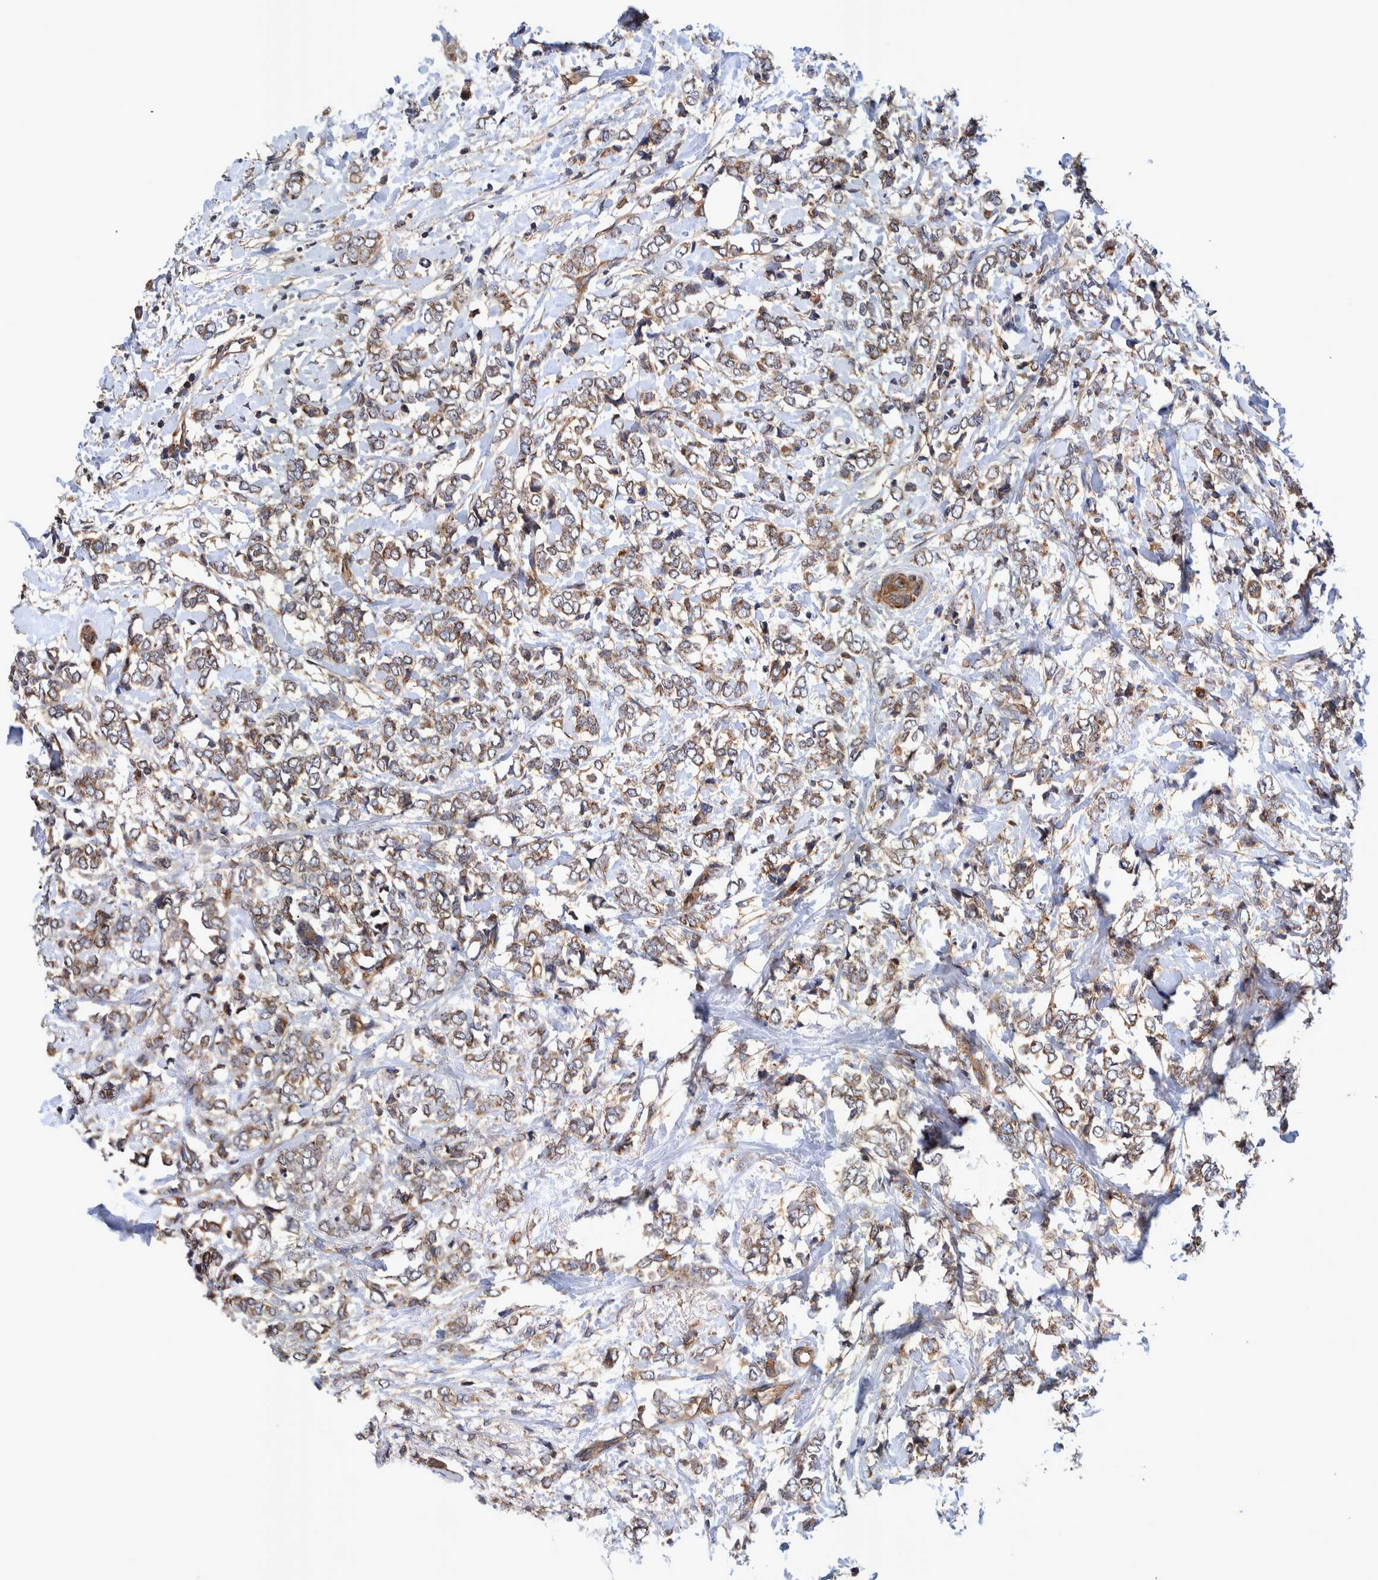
{"staining": {"intensity": "moderate", "quantity": ">75%", "location": "cytoplasmic/membranous"}, "tissue": "breast cancer", "cell_type": "Tumor cells", "image_type": "cancer", "snomed": [{"axis": "morphology", "description": "Normal tissue, NOS"}, {"axis": "morphology", "description": "Lobular carcinoma"}, {"axis": "topography", "description": "Breast"}], "caption": "This photomicrograph shows immunohistochemistry (IHC) staining of breast cancer (lobular carcinoma), with medium moderate cytoplasmic/membranous positivity in approximately >75% of tumor cells.", "gene": "GRPEL2", "patient": {"sex": "female", "age": 47}}